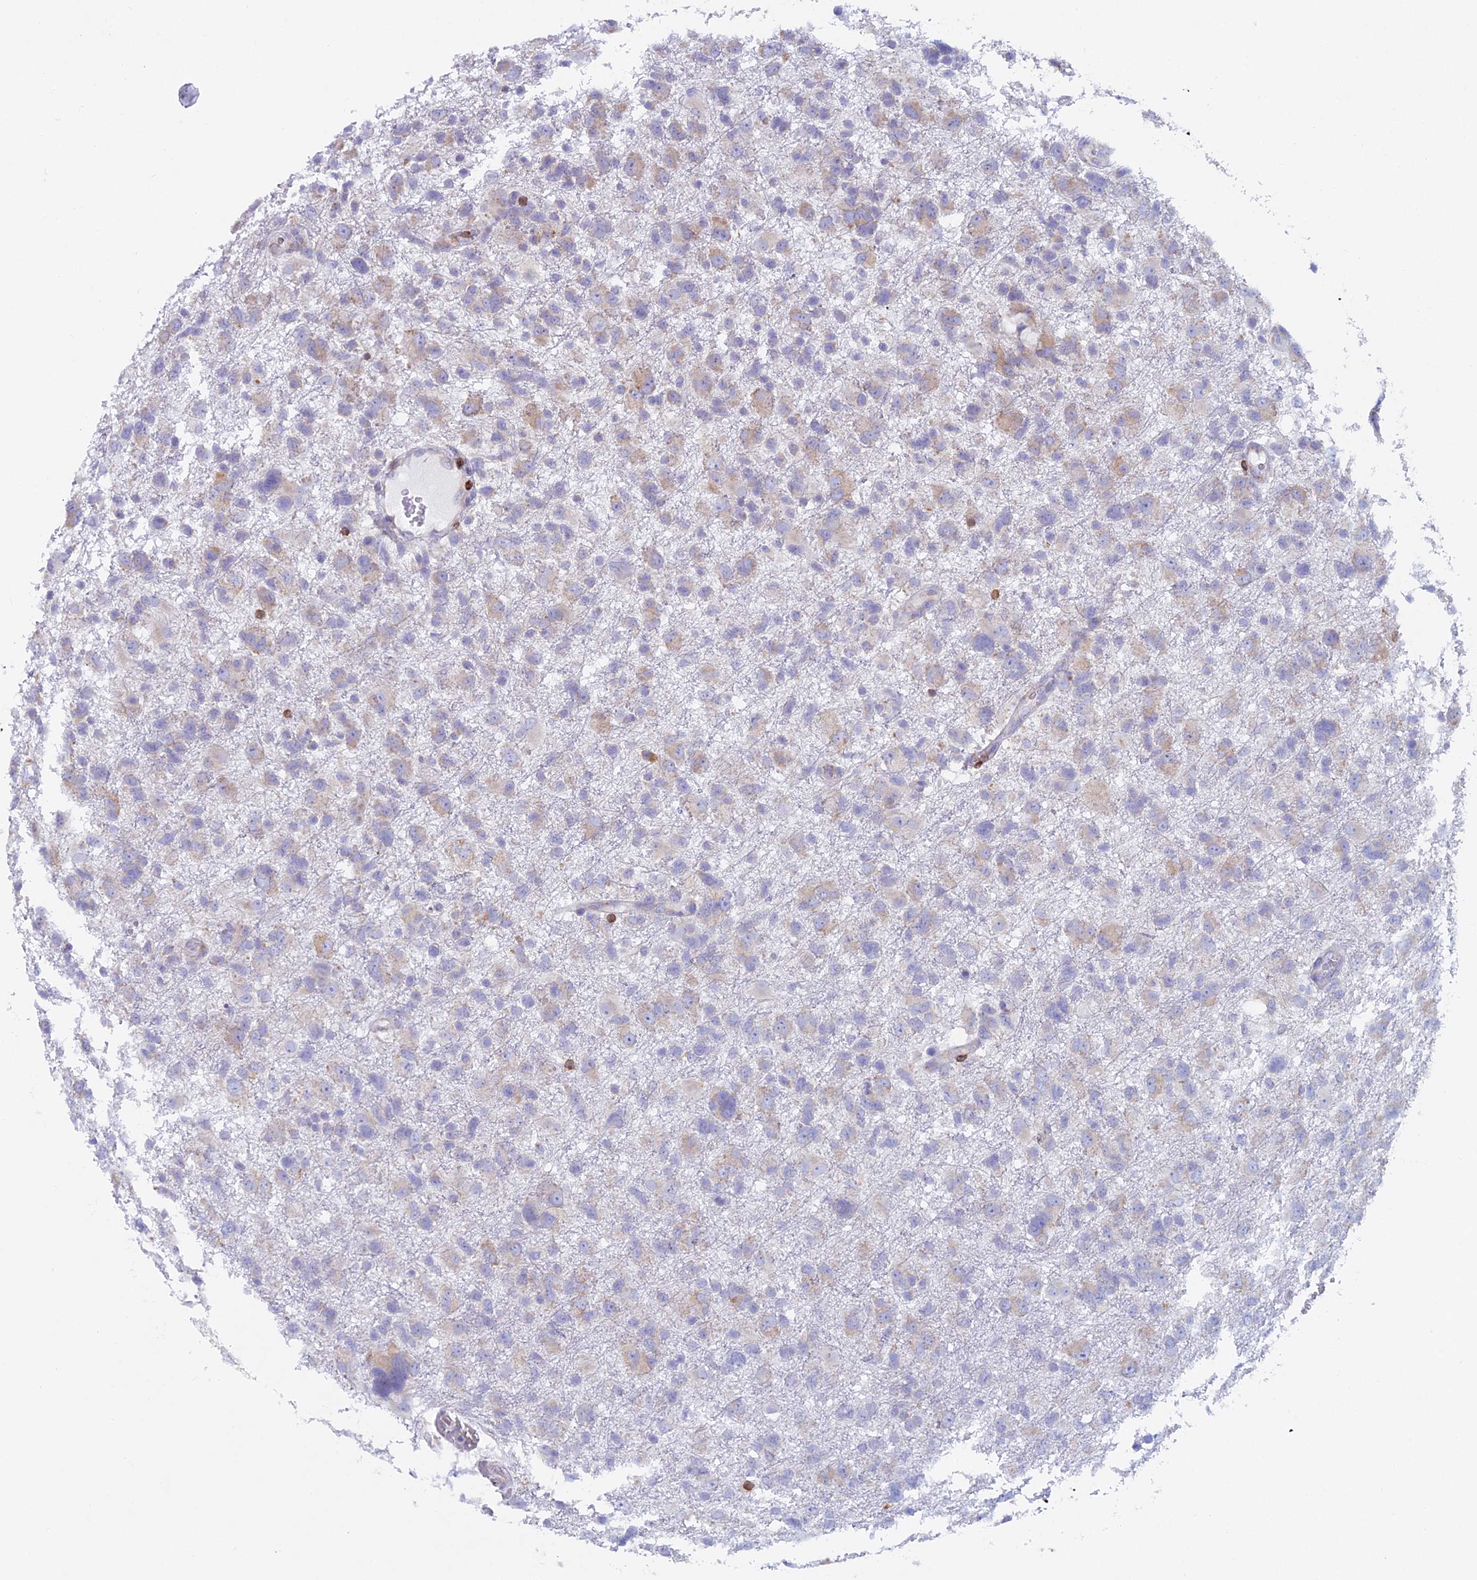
{"staining": {"intensity": "weak", "quantity": ">75%", "location": "cytoplasmic/membranous"}, "tissue": "glioma", "cell_type": "Tumor cells", "image_type": "cancer", "snomed": [{"axis": "morphology", "description": "Glioma, malignant, High grade"}, {"axis": "topography", "description": "Brain"}], "caption": "DAB (3,3'-diaminobenzidine) immunohistochemical staining of glioma exhibits weak cytoplasmic/membranous protein positivity in about >75% of tumor cells.", "gene": "ABI3BP", "patient": {"sex": "male", "age": 61}}